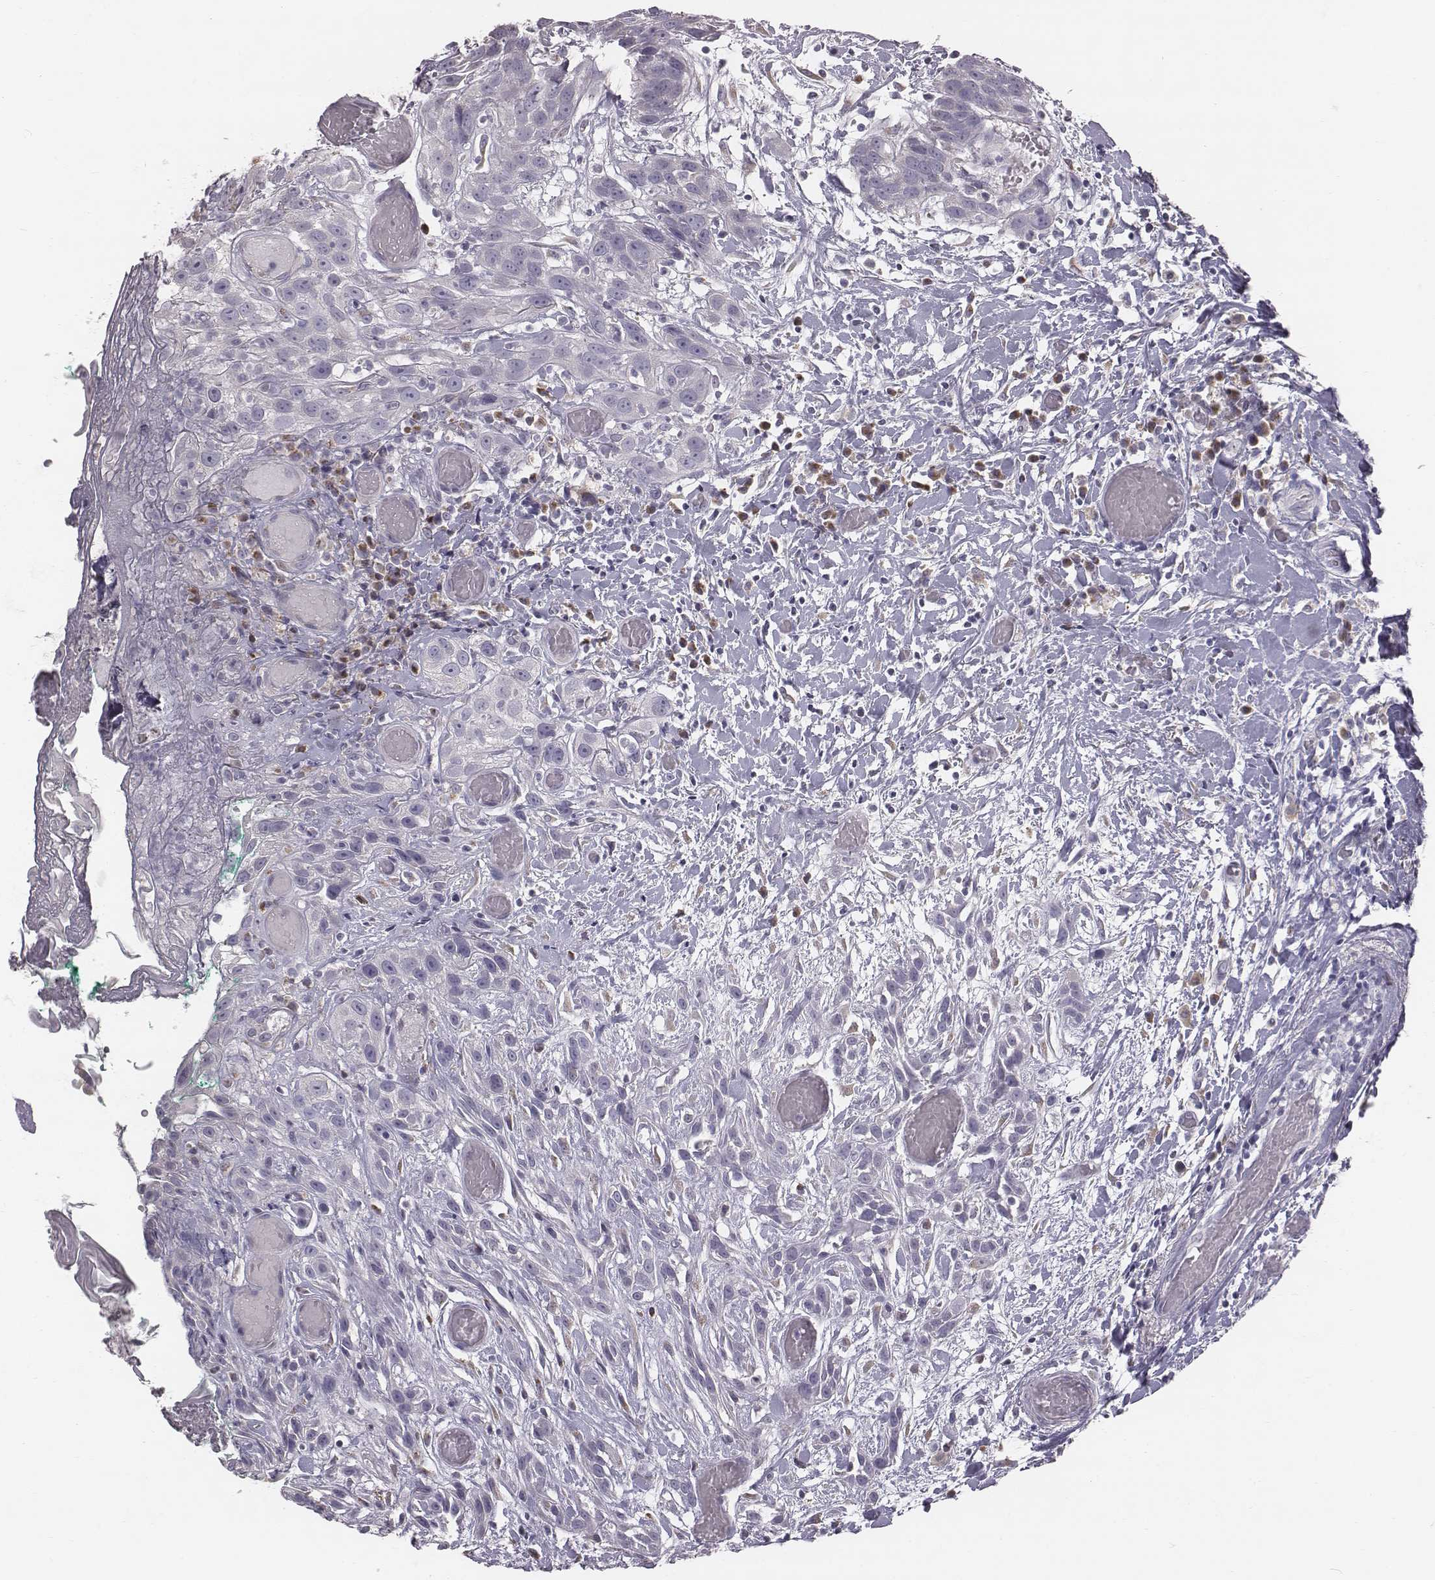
{"staining": {"intensity": "negative", "quantity": "none", "location": "none"}, "tissue": "head and neck cancer", "cell_type": "Tumor cells", "image_type": "cancer", "snomed": [{"axis": "morphology", "description": "Normal tissue, NOS"}, {"axis": "morphology", "description": "Squamous cell carcinoma, NOS"}, {"axis": "topography", "description": "Oral tissue"}, {"axis": "topography", "description": "Salivary gland"}, {"axis": "topography", "description": "Head-Neck"}], "caption": "Immunohistochemistry (IHC) of head and neck squamous cell carcinoma displays no positivity in tumor cells. (DAB IHC with hematoxylin counter stain).", "gene": "C6orf58", "patient": {"sex": "female", "age": 62}}